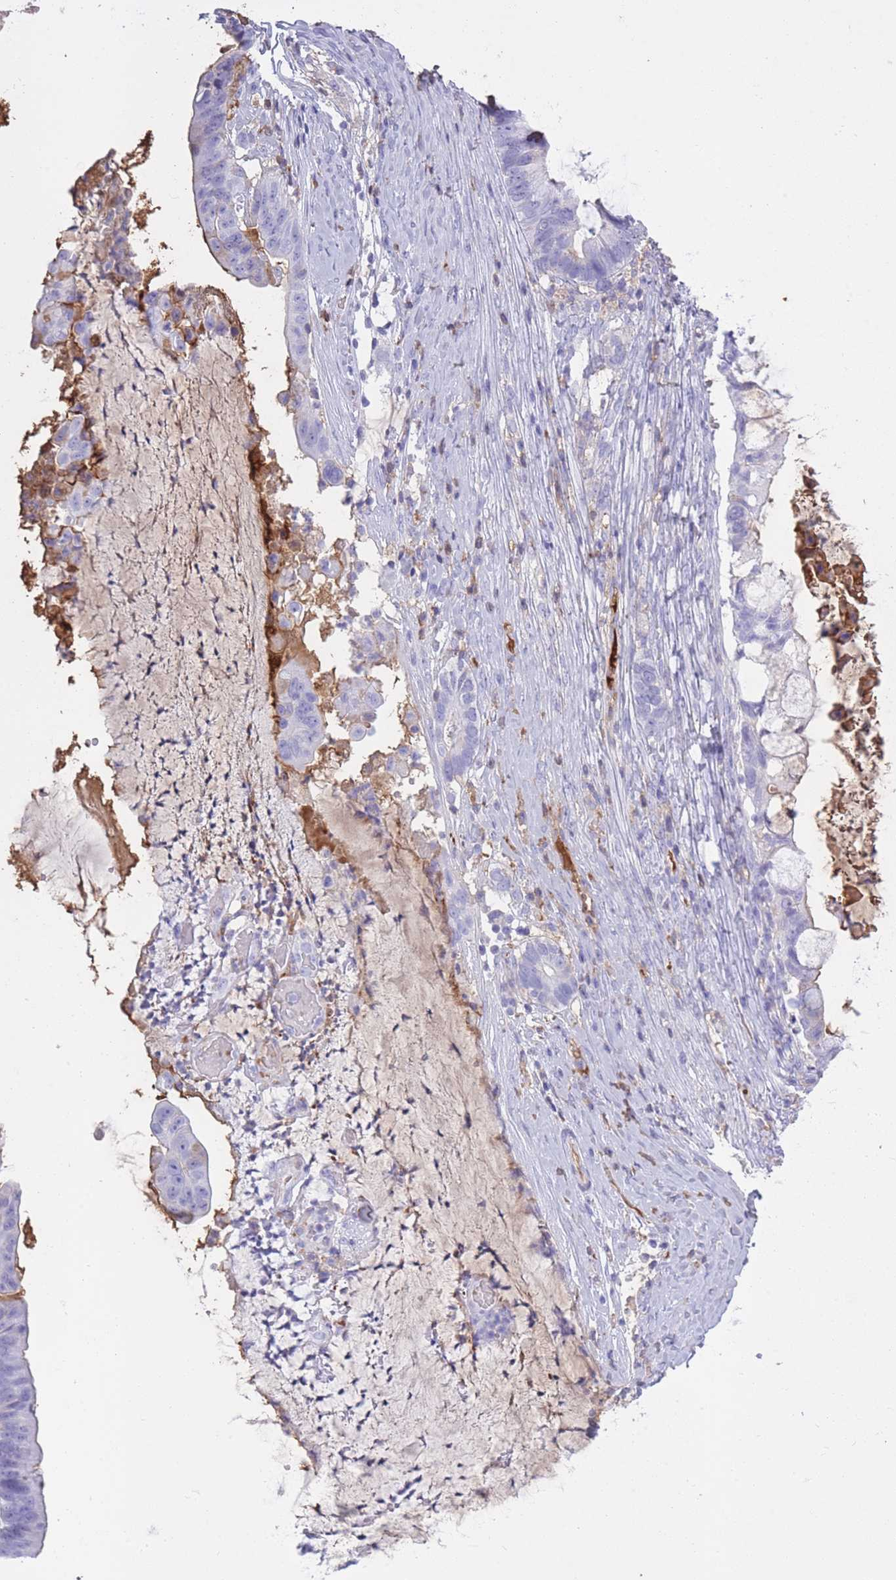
{"staining": {"intensity": "moderate", "quantity": "<25%", "location": "cytoplasmic/membranous"}, "tissue": "ovarian cancer", "cell_type": "Tumor cells", "image_type": "cancer", "snomed": [{"axis": "morphology", "description": "Cystadenocarcinoma, mucinous, NOS"}, {"axis": "topography", "description": "Ovary"}], "caption": "Ovarian mucinous cystadenocarcinoma tissue reveals moderate cytoplasmic/membranous staining in approximately <25% of tumor cells", "gene": "AP3S2", "patient": {"sex": "female", "age": 61}}